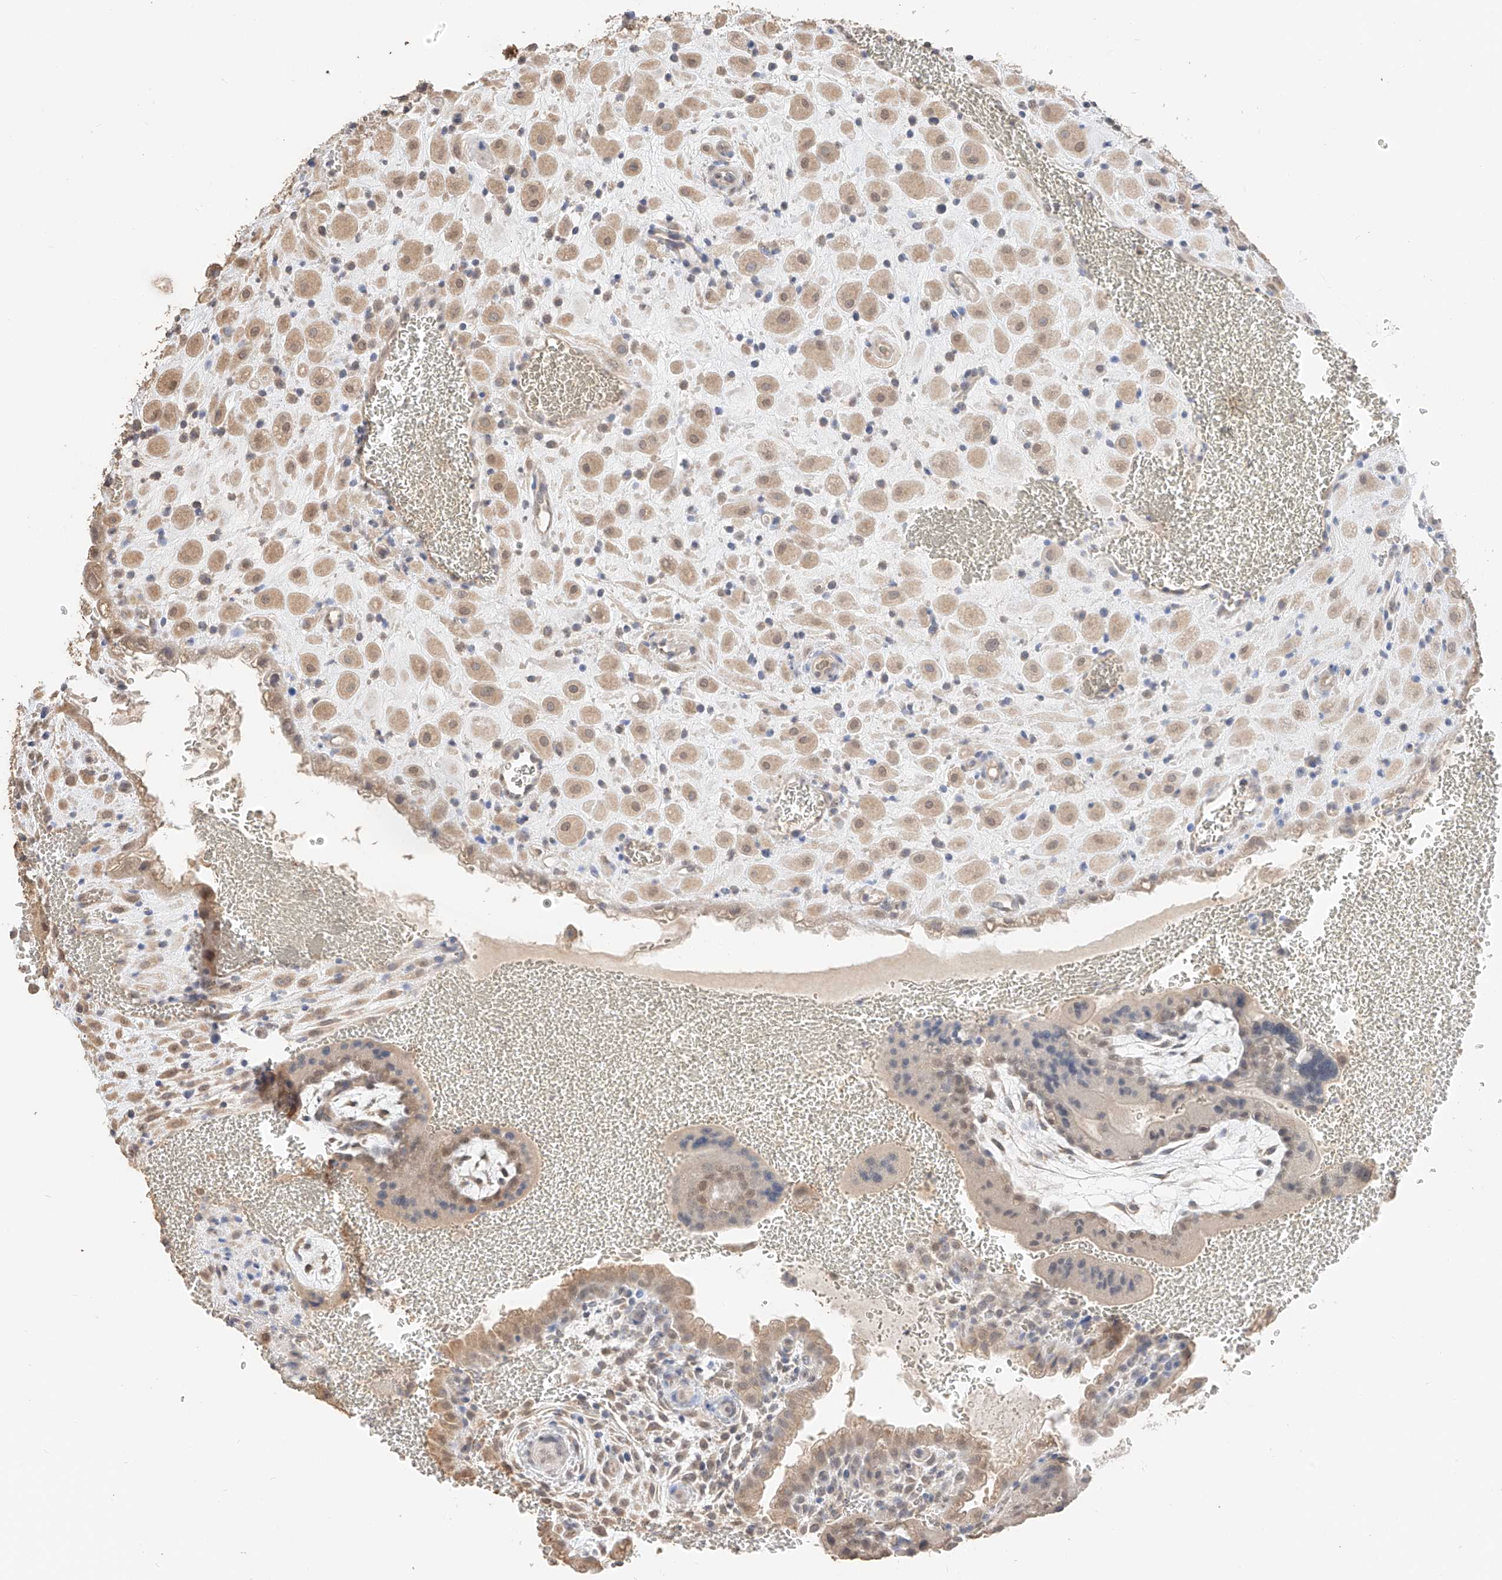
{"staining": {"intensity": "moderate", "quantity": "25%-75%", "location": "cytoplasmic/membranous,nuclear"}, "tissue": "placenta", "cell_type": "Trophoblastic cells", "image_type": "normal", "snomed": [{"axis": "morphology", "description": "Normal tissue, NOS"}, {"axis": "topography", "description": "Placenta"}], "caption": "Immunohistochemistry photomicrograph of normal human placenta stained for a protein (brown), which reveals medium levels of moderate cytoplasmic/membranous,nuclear positivity in about 25%-75% of trophoblastic cells.", "gene": "IL22RA2", "patient": {"sex": "female", "age": 35}}